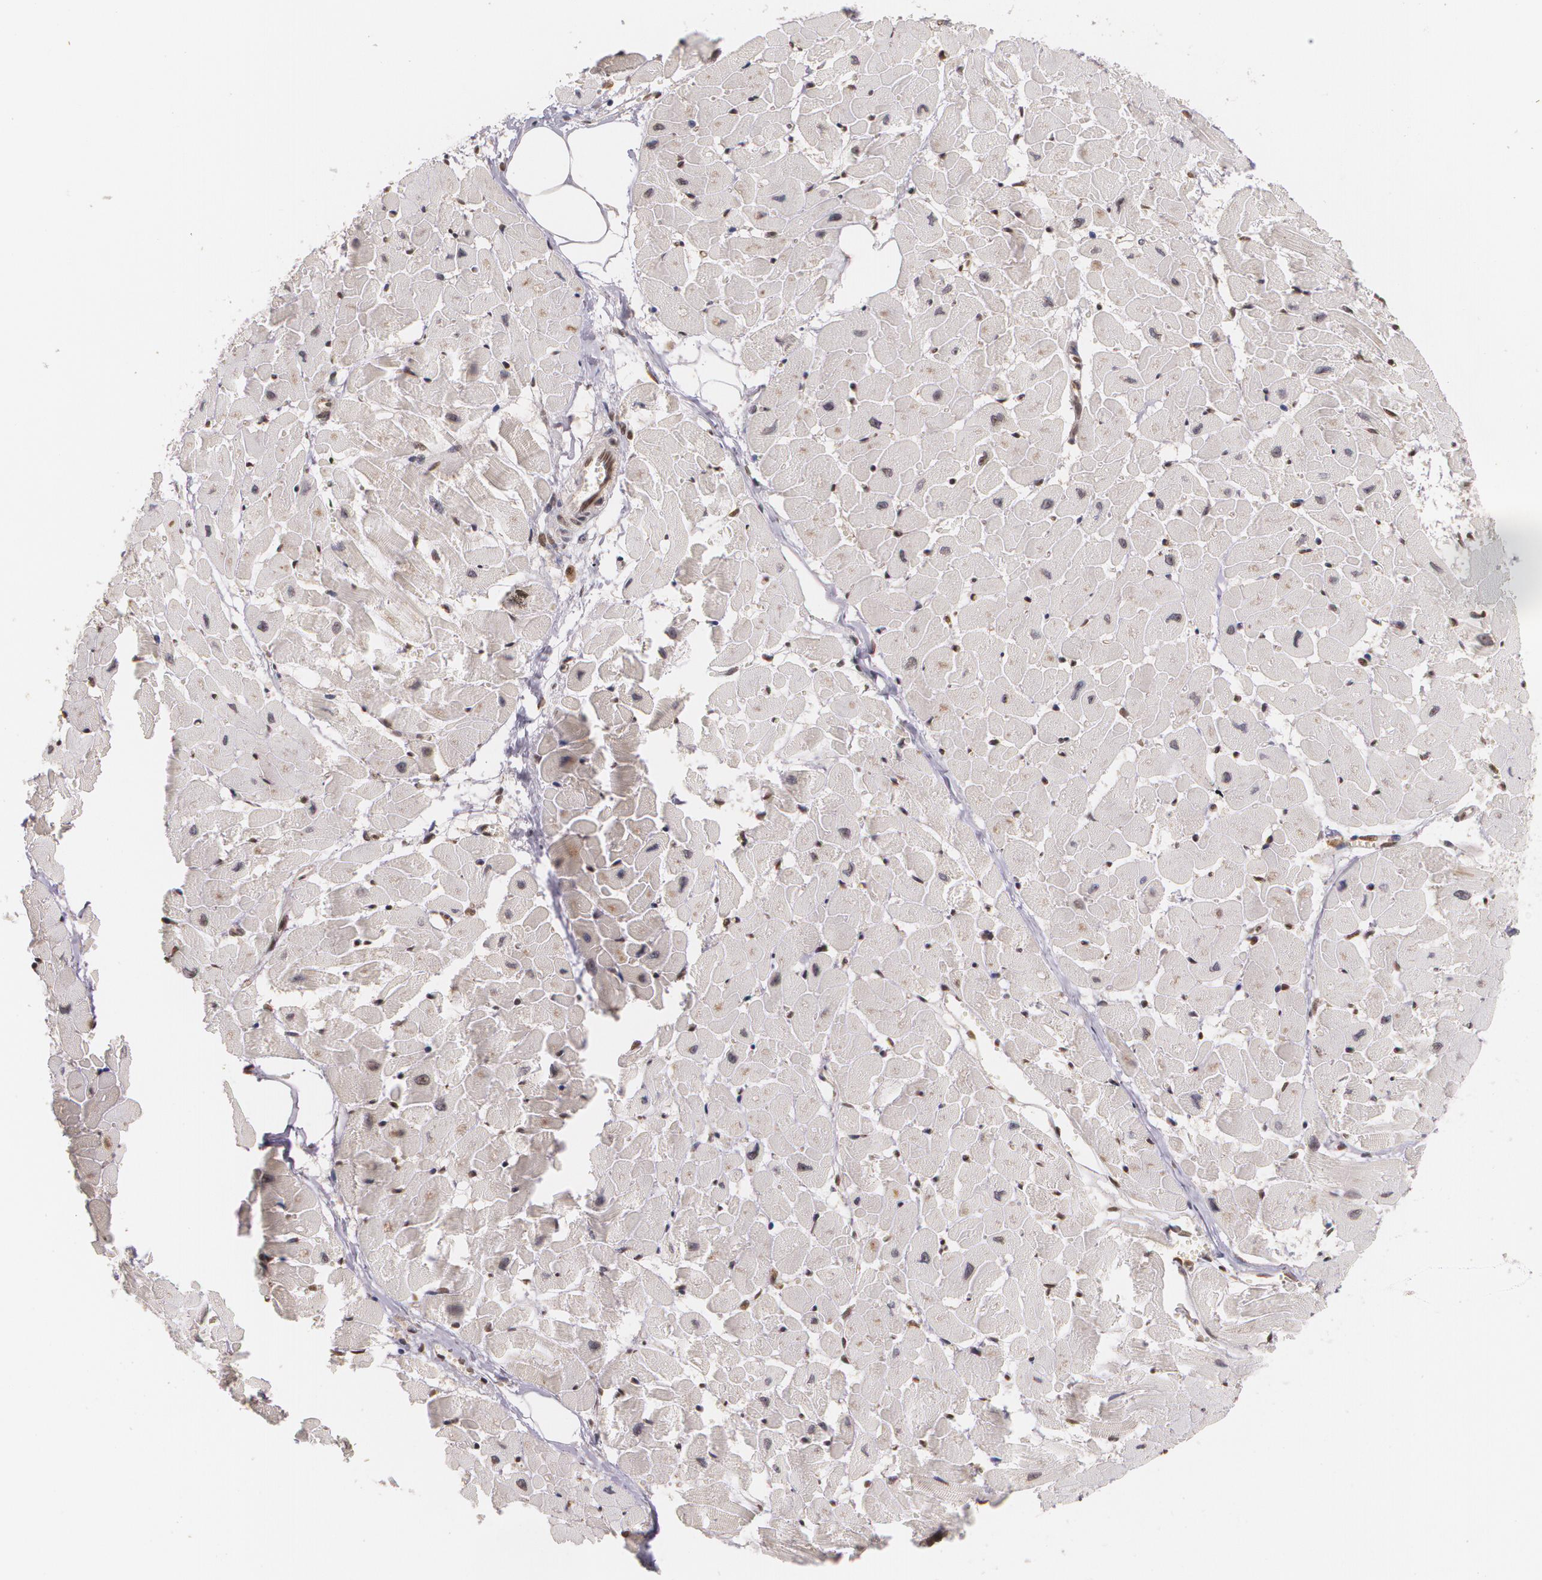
{"staining": {"intensity": "weak", "quantity": "<25%", "location": "cytoplasmic/membranous,nuclear"}, "tissue": "heart muscle", "cell_type": "Cardiomyocytes", "image_type": "normal", "snomed": [{"axis": "morphology", "description": "Normal tissue, NOS"}, {"axis": "topography", "description": "Heart"}], "caption": "High power microscopy photomicrograph of an immunohistochemistry (IHC) histopathology image of unremarkable heart muscle, revealing no significant positivity in cardiomyocytes. (DAB immunohistochemistry with hematoxylin counter stain).", "gene": "VAV3", "patient": {"sex": "female", "age": 19}}